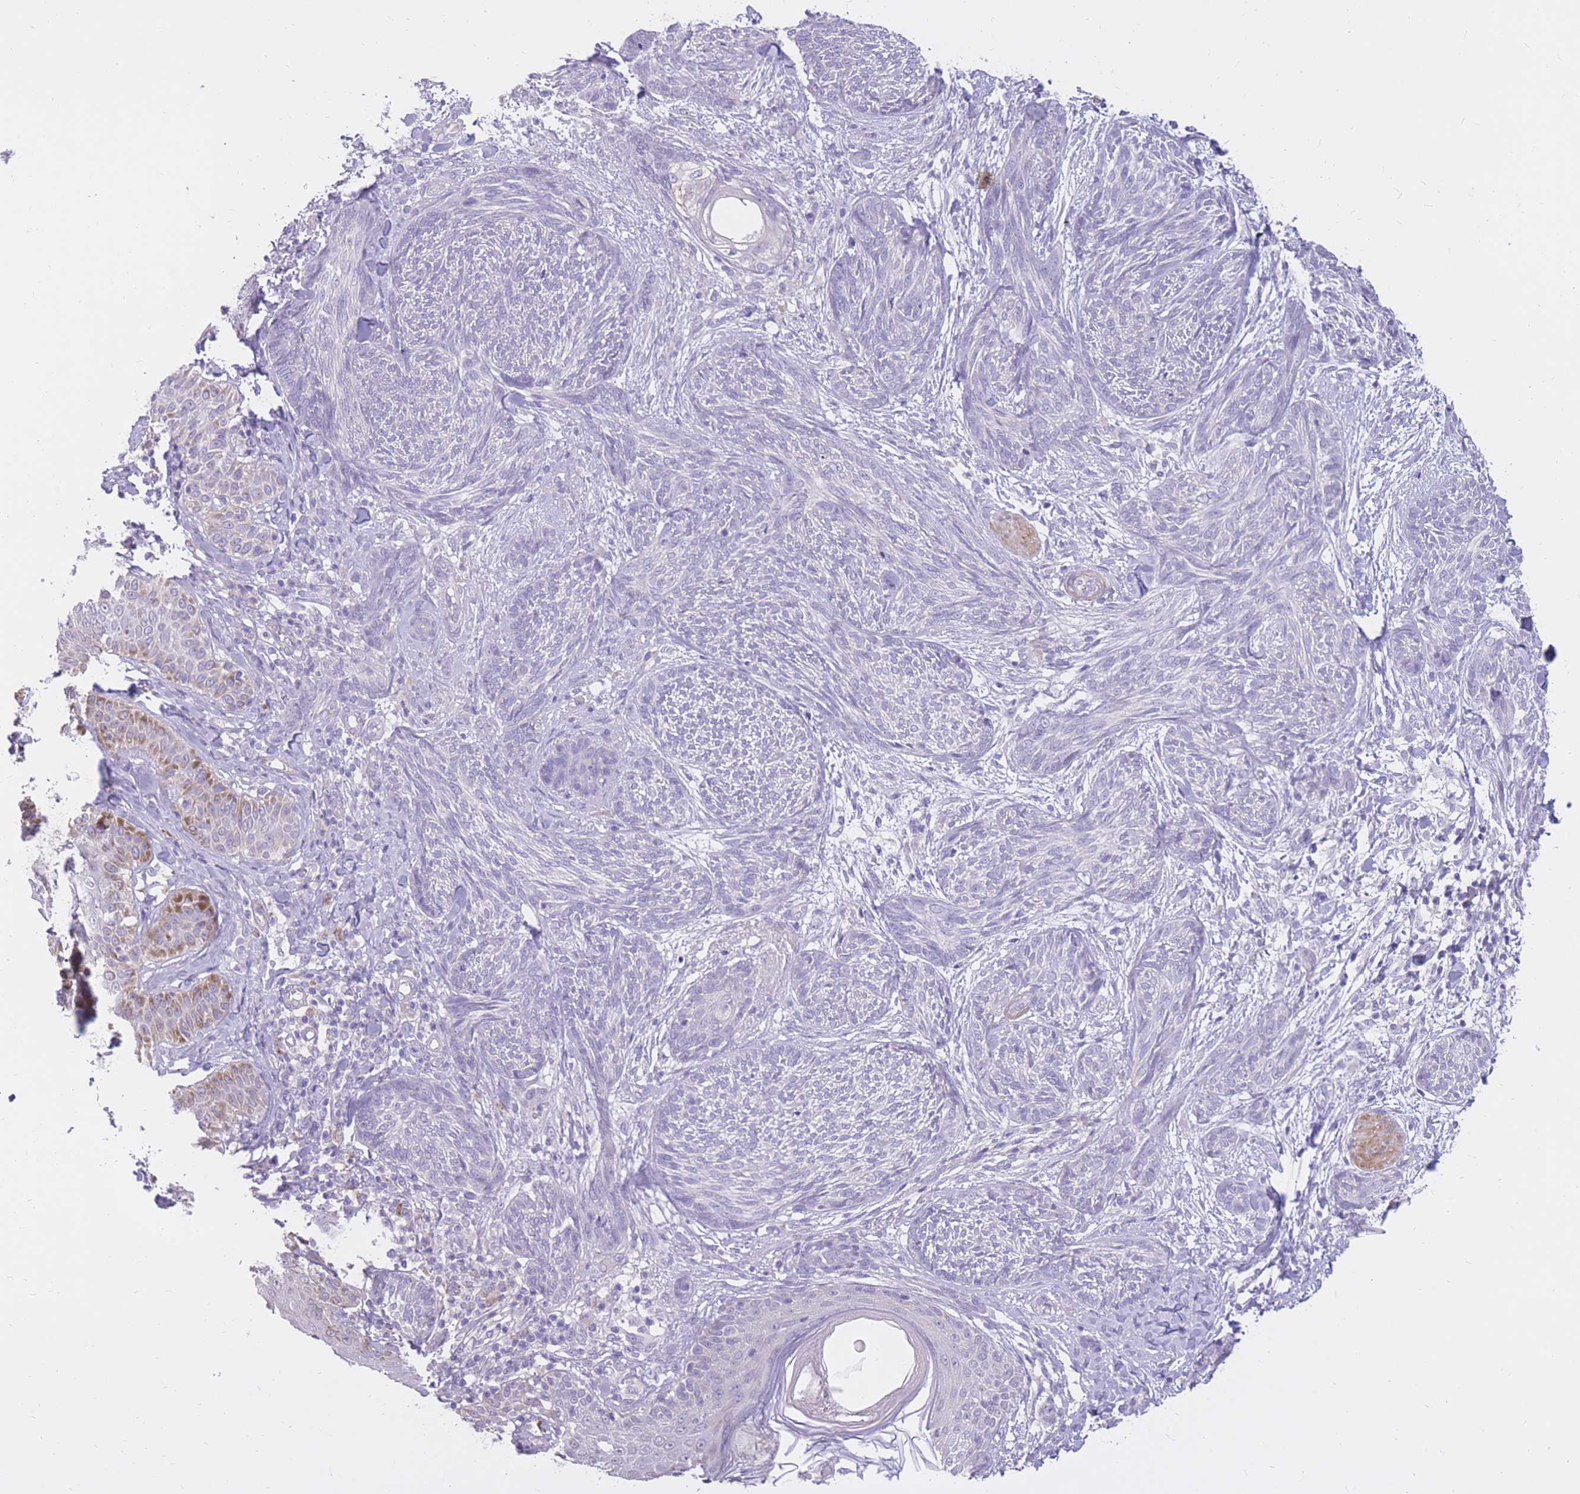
{"staining": {"intensity": "moderate", "quantity": "<25%", "location": "cytoplasmic/membranous"}, "tissue": "skin cancer", "cell_type": "Tumor cells", "image_type": "cancer", "snomed": [{"axis": "morphology", "description": "Basal cell carcinoma"}, {"axis": "topography", "description": "Skin"}], "caption": "A brown stain highlights moderate cytoplasmic/membranous positivity of a protein in basal cell carcinoma (skin) tumor cells.", "gene": "RNF170", "patient": {"sex": "male", "age": 73}}